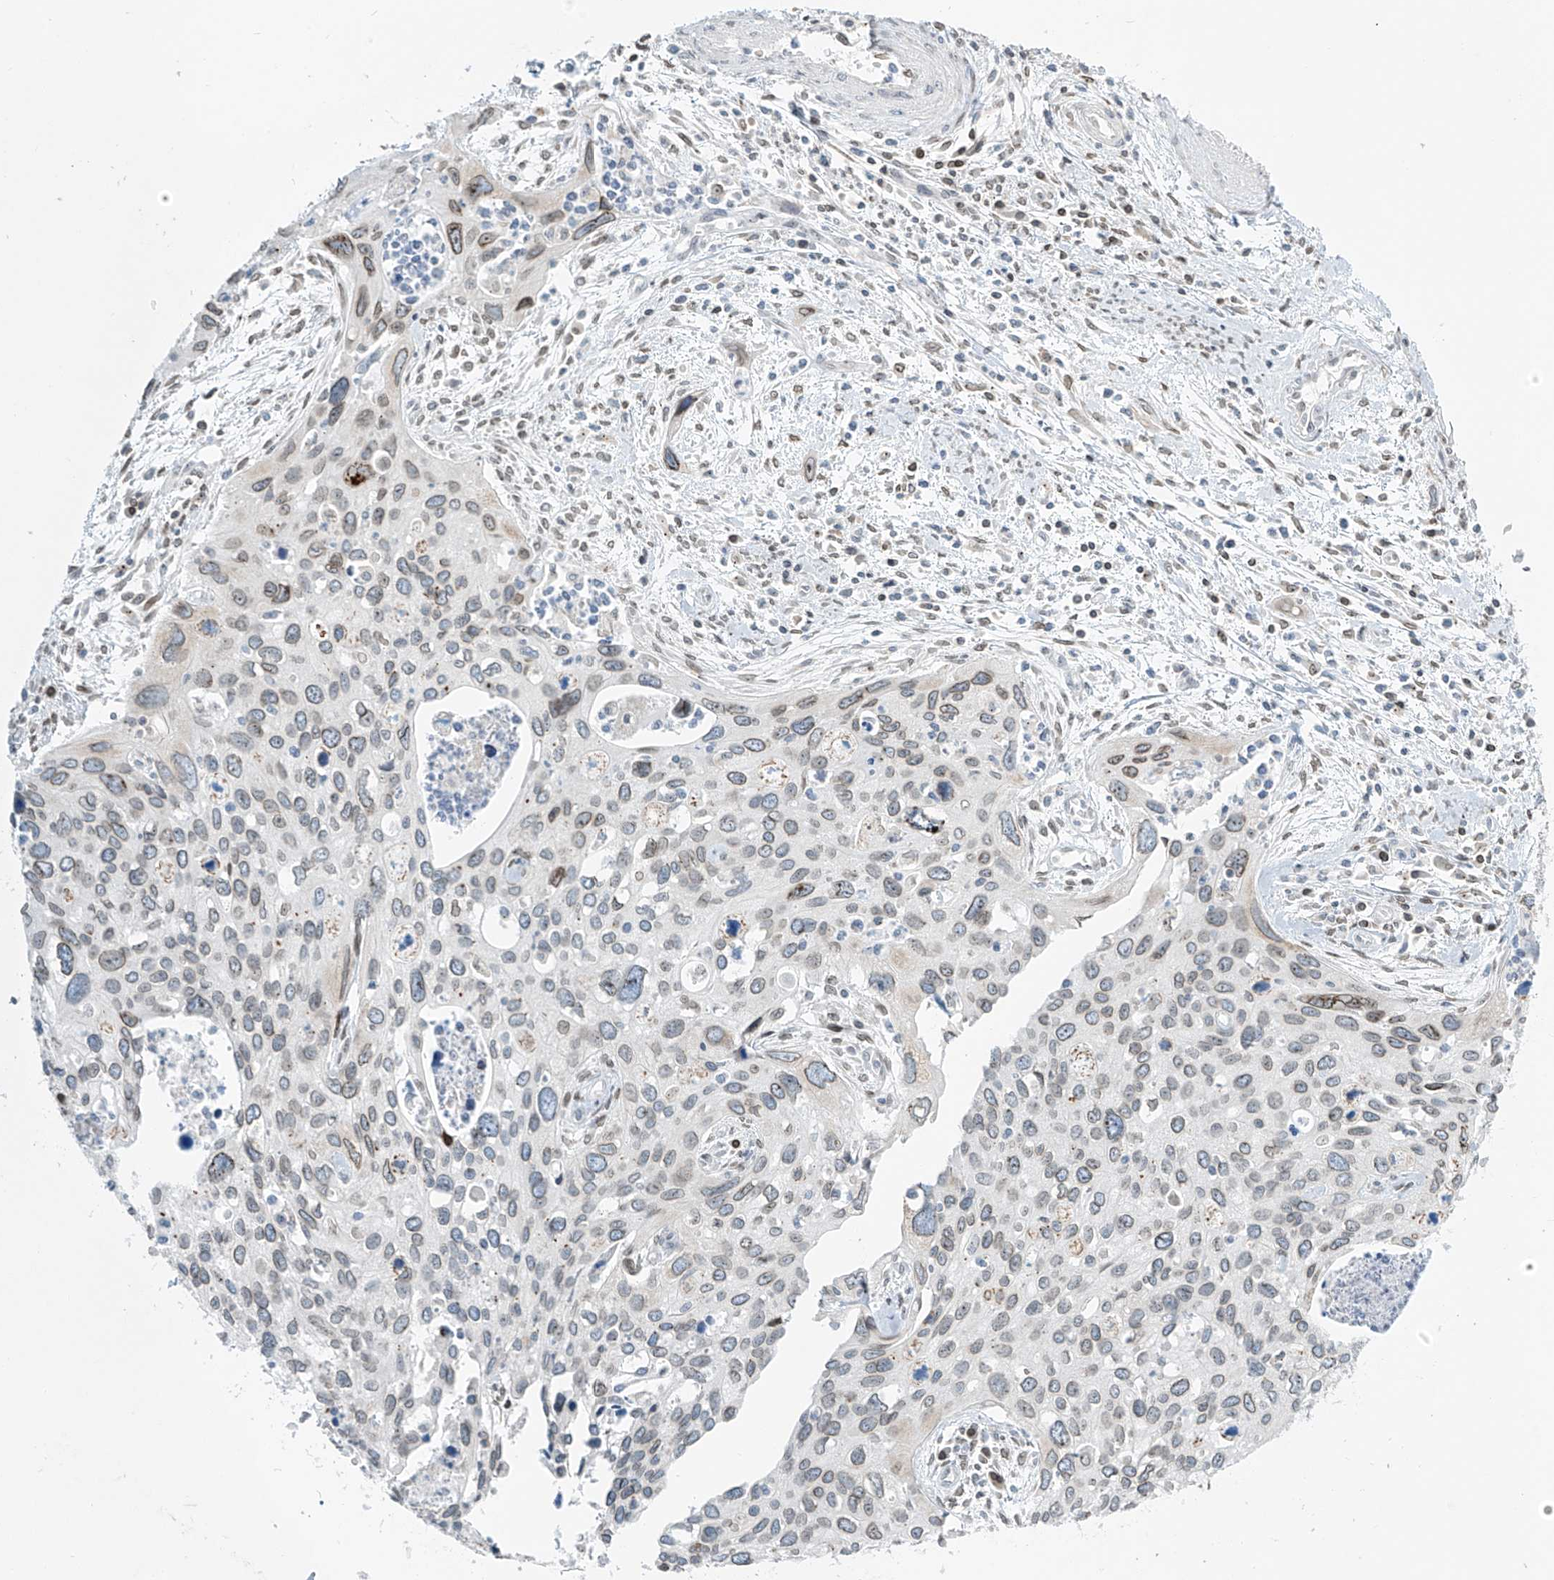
{"staining": {"intensity": "weak", "quantity": "25%-75%", "location": "nuclear"}, "tissue": "cervical cancer", "cell_type": "Tumor cells", "image_type": "cancer", "snomed": [{"axis": "morphology", "description": "Squamous cell carcinoma, NOS"}, {"axis": "topography", "description": "Cervix"}], "caption": "Tumor cells demonstrate weak nuclear positivity in about 25%-75% of cells in cervical cancer.", "gene": "SAMD15", "patient": {"sex": "female", "age": 55}}